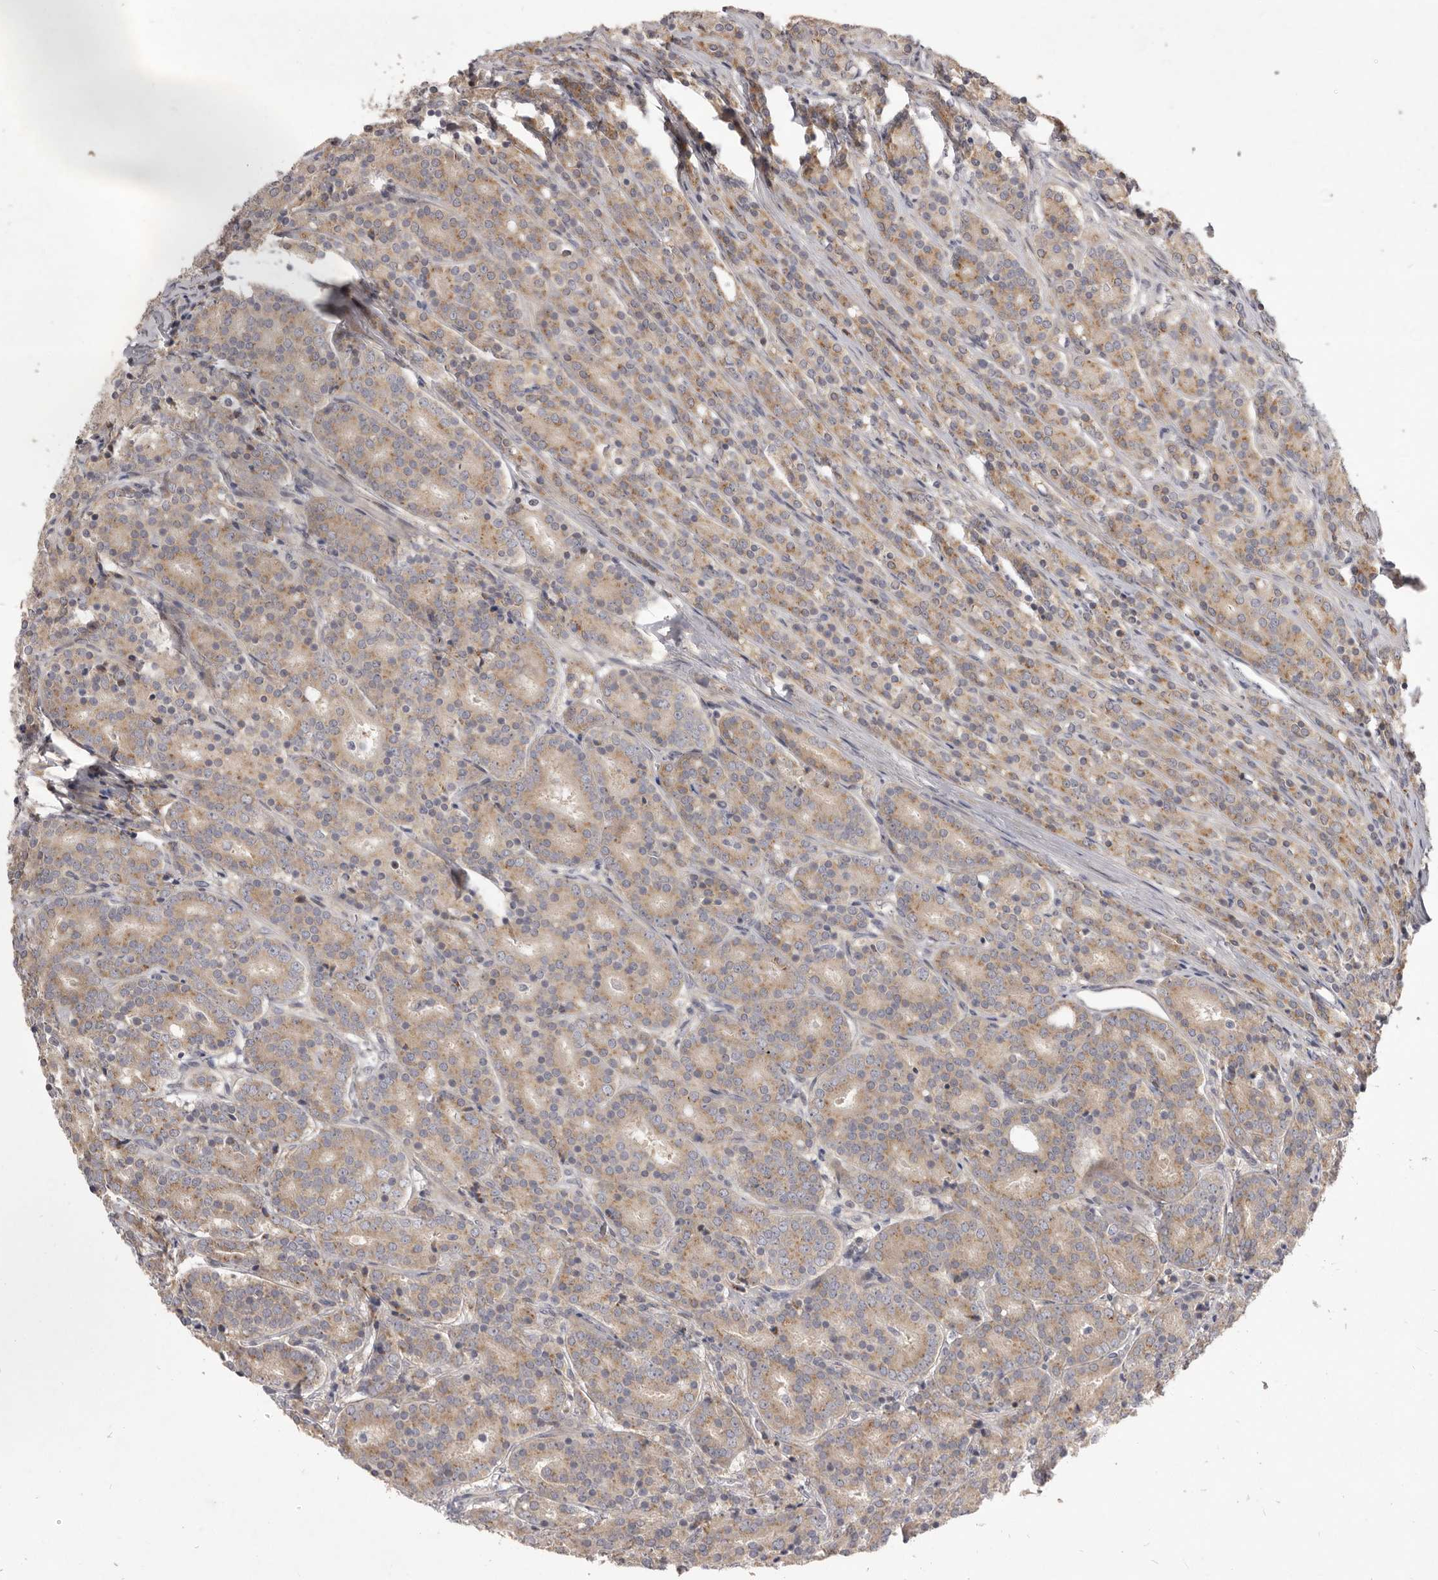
{"staining": {"intensity": "weak", "quantity": ">75%", "location": "cytoplasmic/membranous"}, "tissue": "prostate cancer", "cell_type": "Tumor cells", "image_type": "cancer", "snomed": [{"axis": "morphology", "description": "Adenocarcinoma, High grade"}, {"axis": "topography", "description": "Prostate"}], "caption": "Tumor cells display weak cytoplasmic/membranous staining in approximately >75% of cells in prostate adenocarcinoma (high-grade).", "gene": "TBC1D8B", "patient": {"sex": "male", "age": 62}}